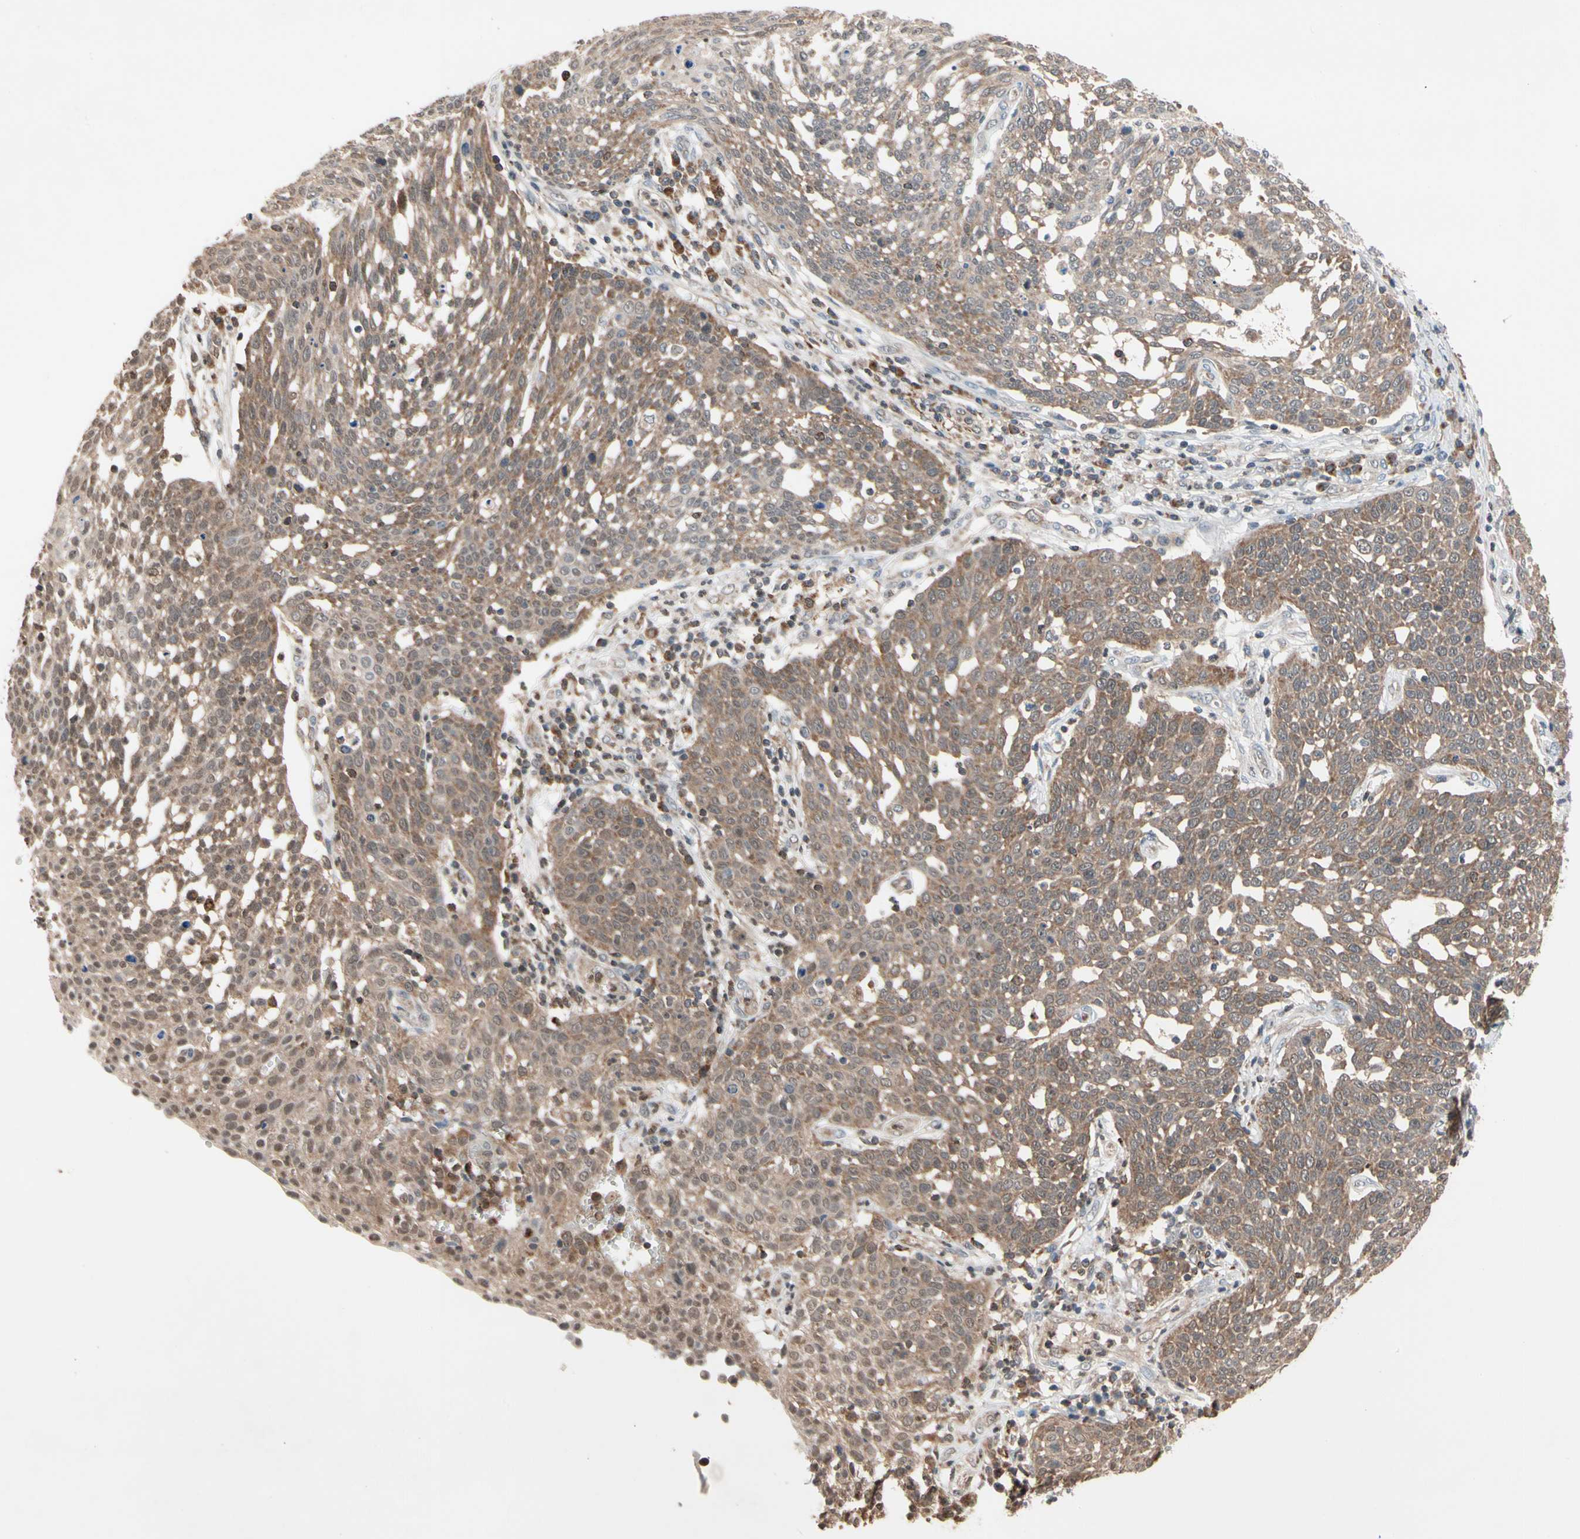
{"staining": {"intensity": "moderate", "quantity": ">75%", "location": "cytoplasmic/membranous,nuclear"}, "tissue": "cervical cancer", "cell_type": "Tumor cells", "image_type": "cancer", "snomed": [{"axis": "morphology", "description": "Squamous cell carcinoma, NOS"}, {"axis": "topography", "description": "Cervix"}], "caption": "The micrograph demonstrates immunohistochemical staining of cervical cancer (squamous cell carcinoma). There is moderate cytoplasmic/membranous and nuclear expression is present in approximately >75% of tumor cells.", "gene": "MTHFS", "patient": {"sex": "female", "age": 34}}